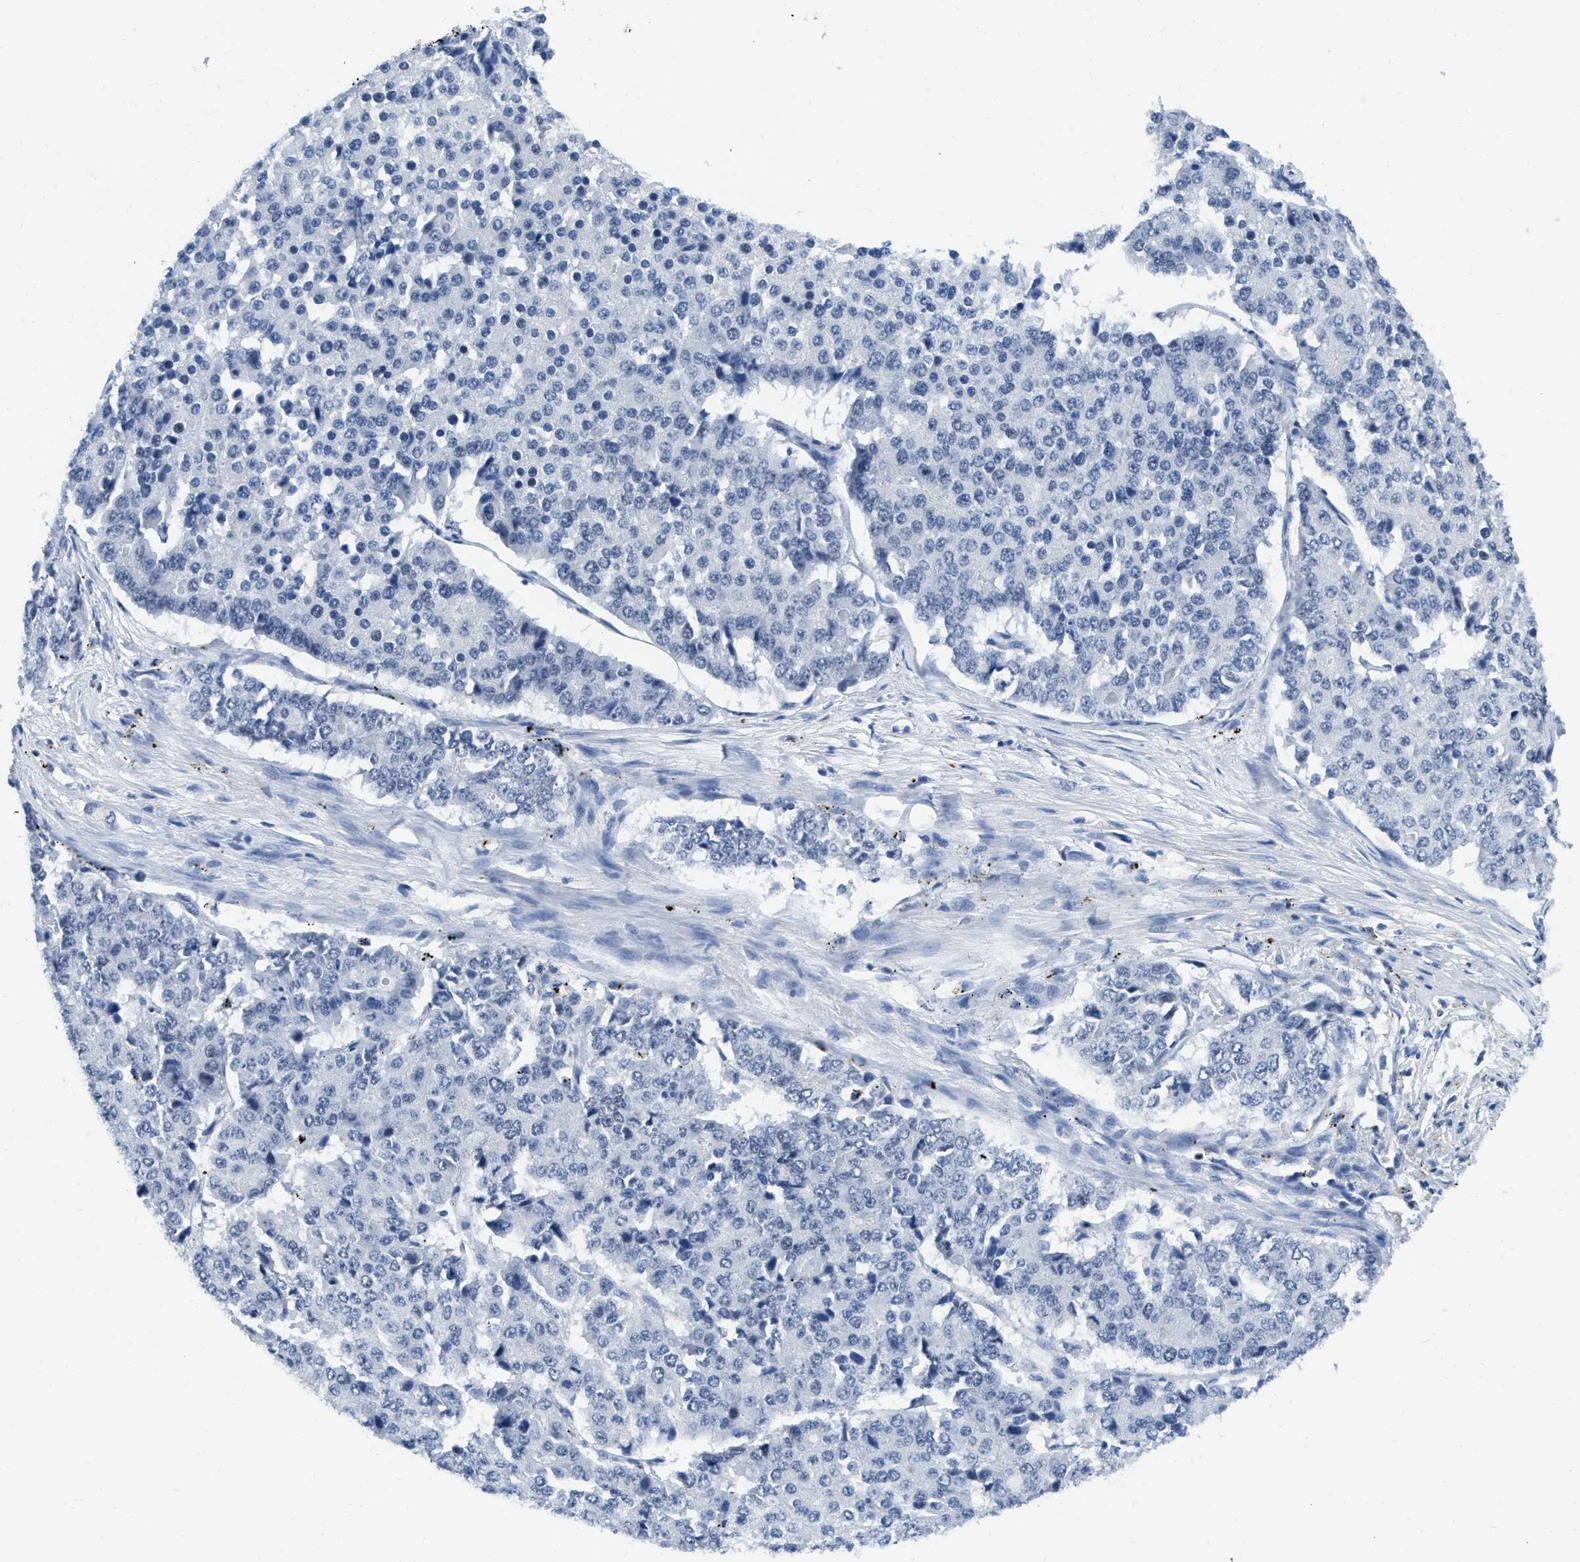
{"staining": {"intensity": "negative", "quantity": "none", "location": "none"}, "tissue": "pancreatic cancer", "cell_type": "Tumor cells", "image_type": "cancer", "snomed": [{"axis": "morphology", "description": "Adenocarcinoma, NOS"}, {"axis": "topography", "description": "Pancreas"}], "caption": "Adenocarcinoma (pancreatic) was stained to show a protein in brown. There is no significant positivity in tumor cells.", "gene": "TCF7", "patient": {"sex": "male", "age": 50}}